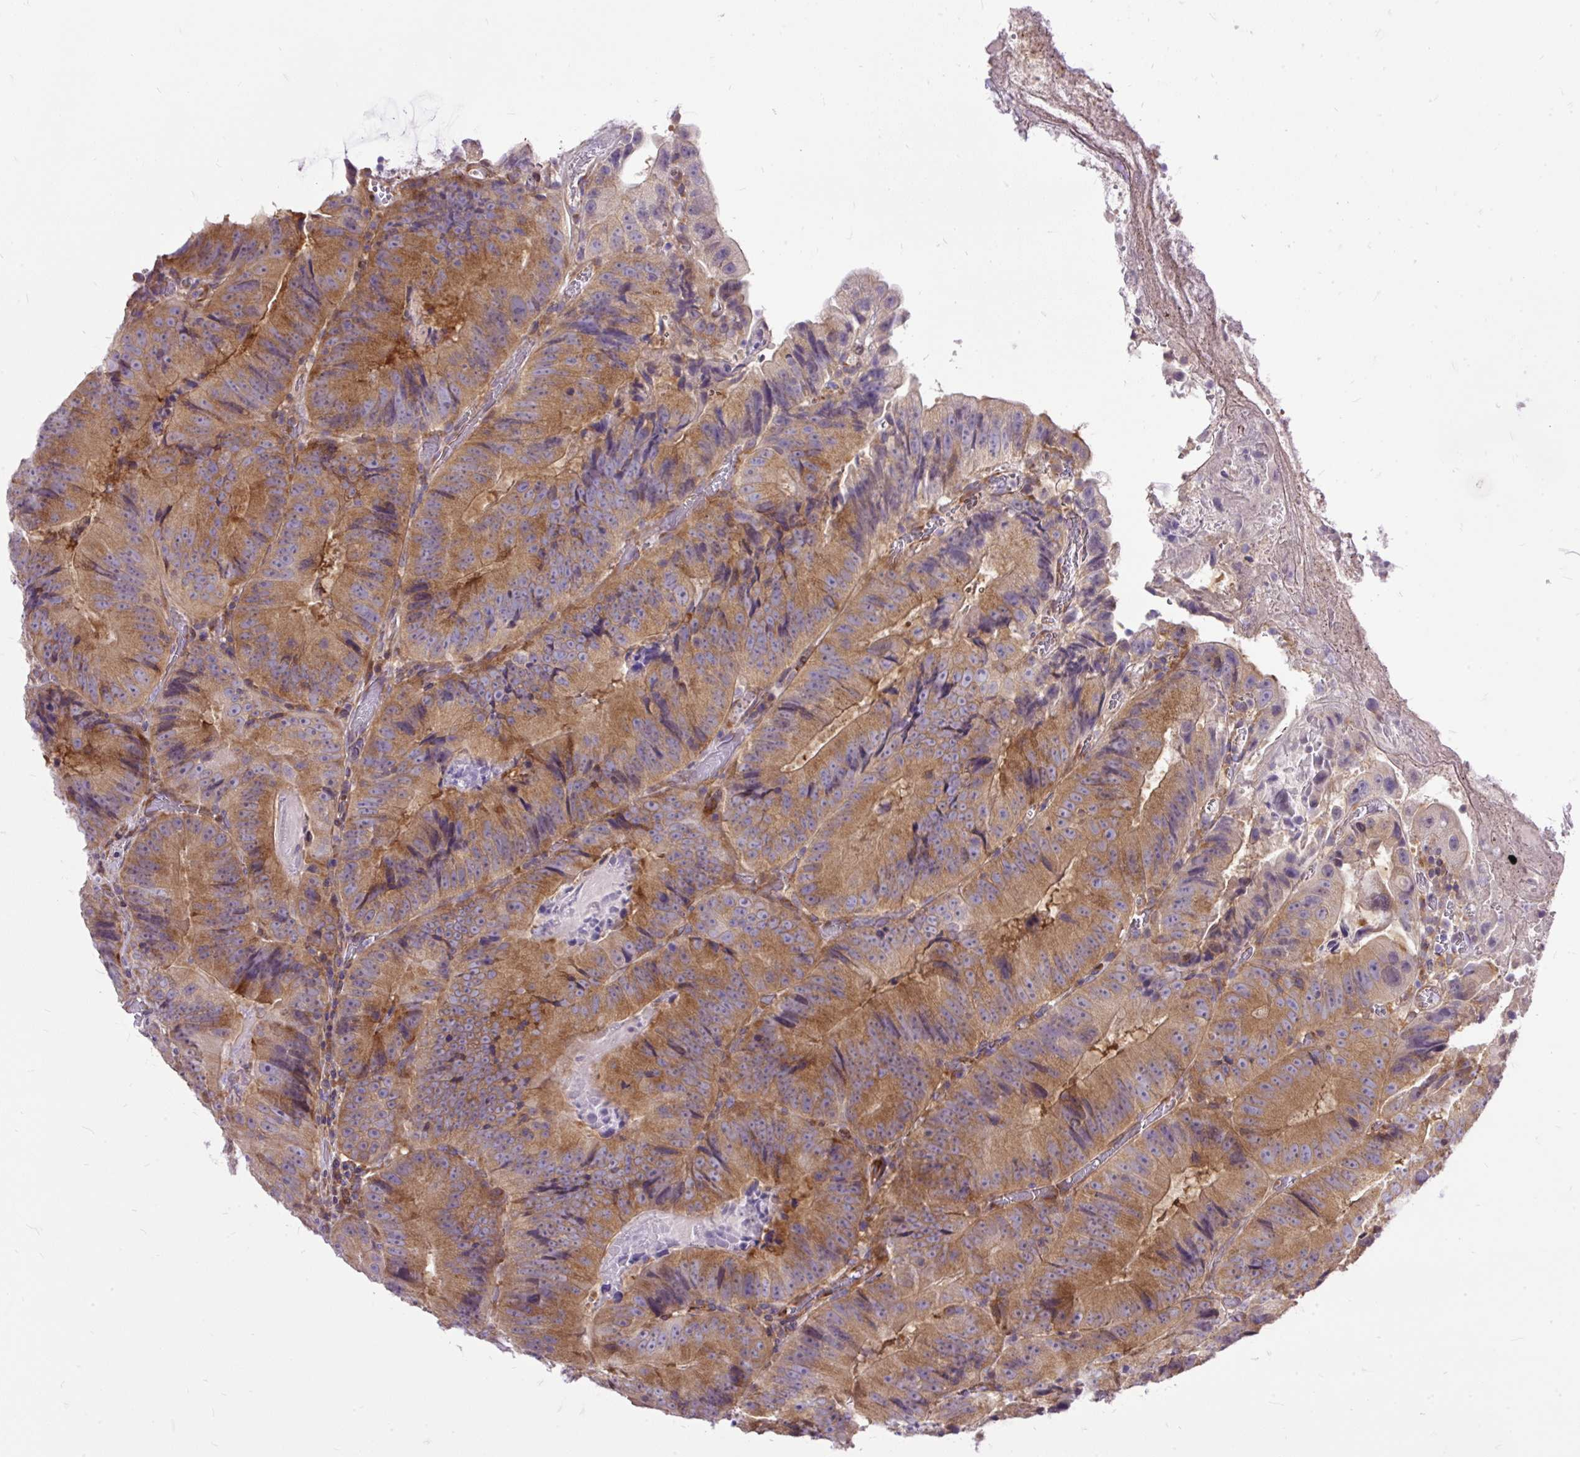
{"staining": {"intensity": "moderate", "quantity": ">75%", "location": "cytoplasmic/membranous"}, "tissue": "colorectal cancer", "cell_type": "Tumor cells", "image_type": "cancer", "snomed": [{"axis": "morphology", "description": "Adenocarcinoma, NOS"}, {"axis": "topography", "description": "Colon"}], "caption": "This image shows IHC staining of human colorectal adenocarcinoma, with medium moderate cytoplasmic/membranous staining in approximately >75% of tumor cells.", "gene": "TRIM17", "patient": {"sex": "female", "age": 86}}